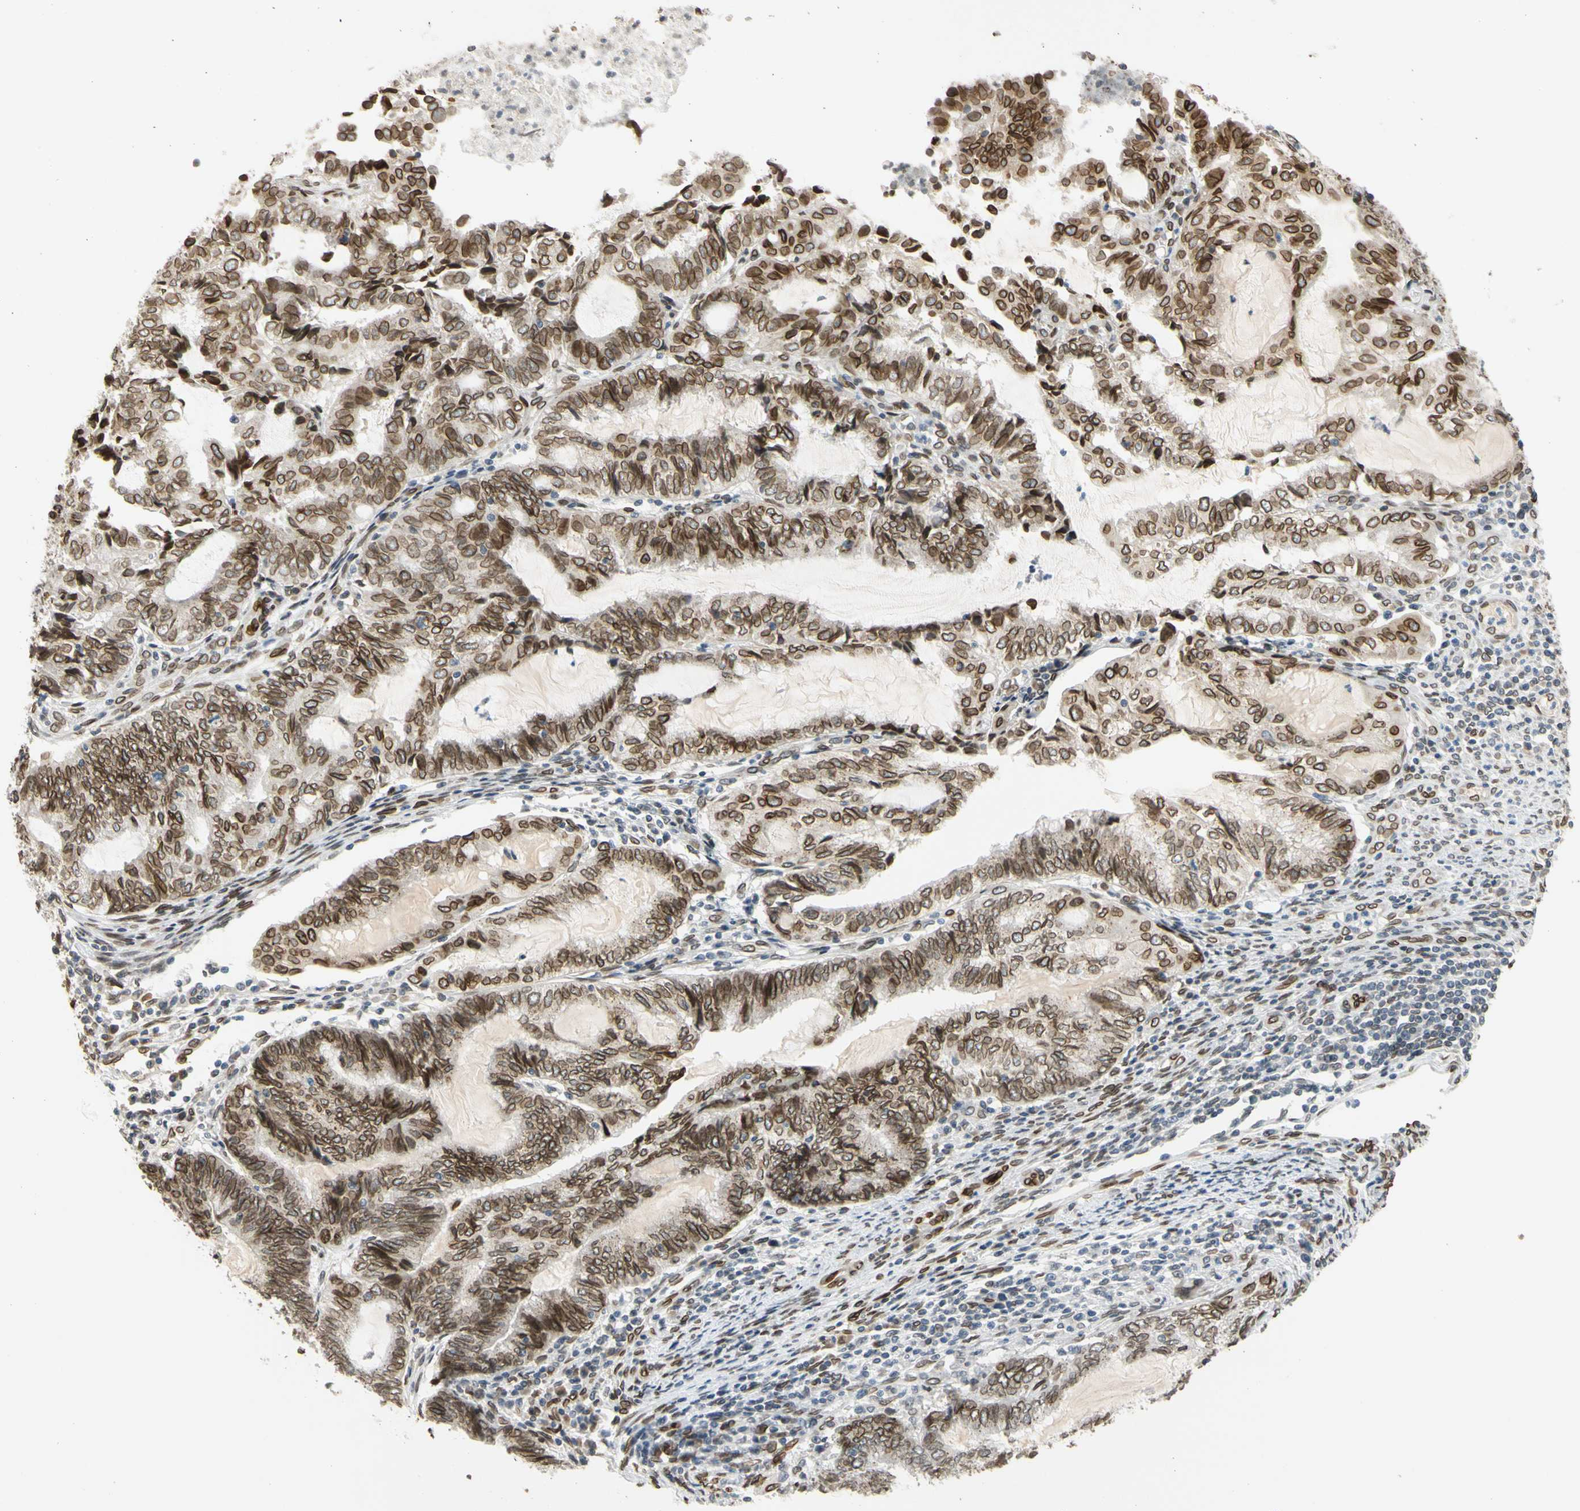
{"staining": {"intensity": "strong", "quantity": ">75%", "location": "cytoplasmic/membranous,nuclear"}, "tissue": "endometrial cancer", "cell_type": "Tumor cells", "image_type": "cancer", "snomed": [{"axis": "morphology", "description": "Adenocarcinoma, NOS"}, {"axis": "topography", "description": "Uterus"}, {"axis": "topography", "description": "Endometrium"}], "caption": "A high-resolution histopathology image shows immunohistochemistry staining of endometrial cancer, which demonstrates strong cytoplasmic/membranous and nuclear staining in about >75% of tumor cells.", "gene": "SUN1", "patient": {"sex": "female", "age": 70}}